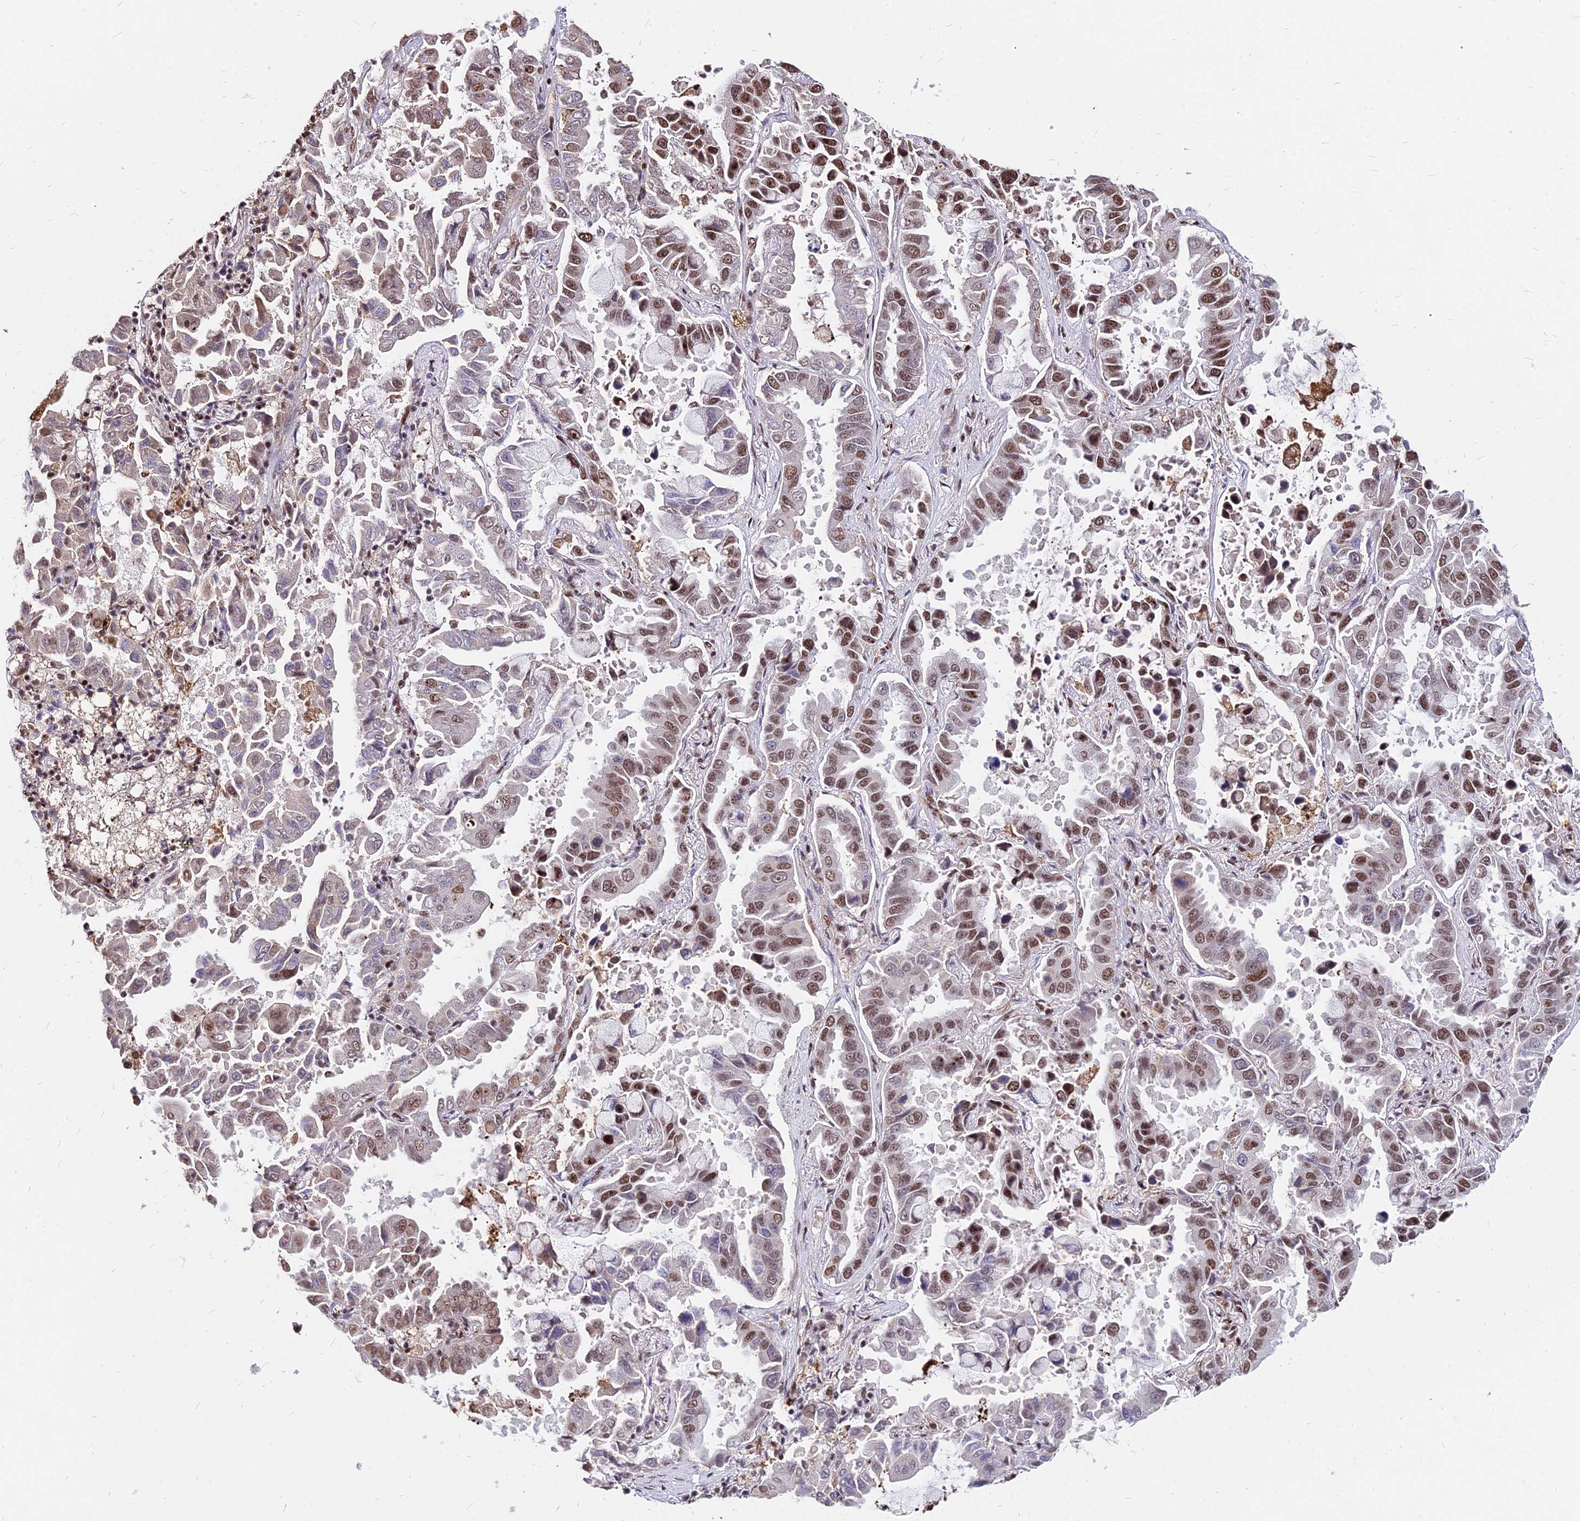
{"staining": {"intensity": "moderate", "quantity": ">75%", "location": "nuclear"}, "tissue": "lung cancer", "cell_type": "Tumor cells", "image_type": "cancer", "snomed": [{"axis": "morphology", "description": "Adenocarcinoma, NOS"}, {"axis": "topography", "description": "Lung"}], "caption": "A brown stain highlights moderate nuclear positivity of a protein in human adenocarcinoma (lung) tumor cells. (Brightfield microscopy of DAB IHC at high magnification).", "gene": "ZBED4", "patient": {"sex": "male", "age": 64}}